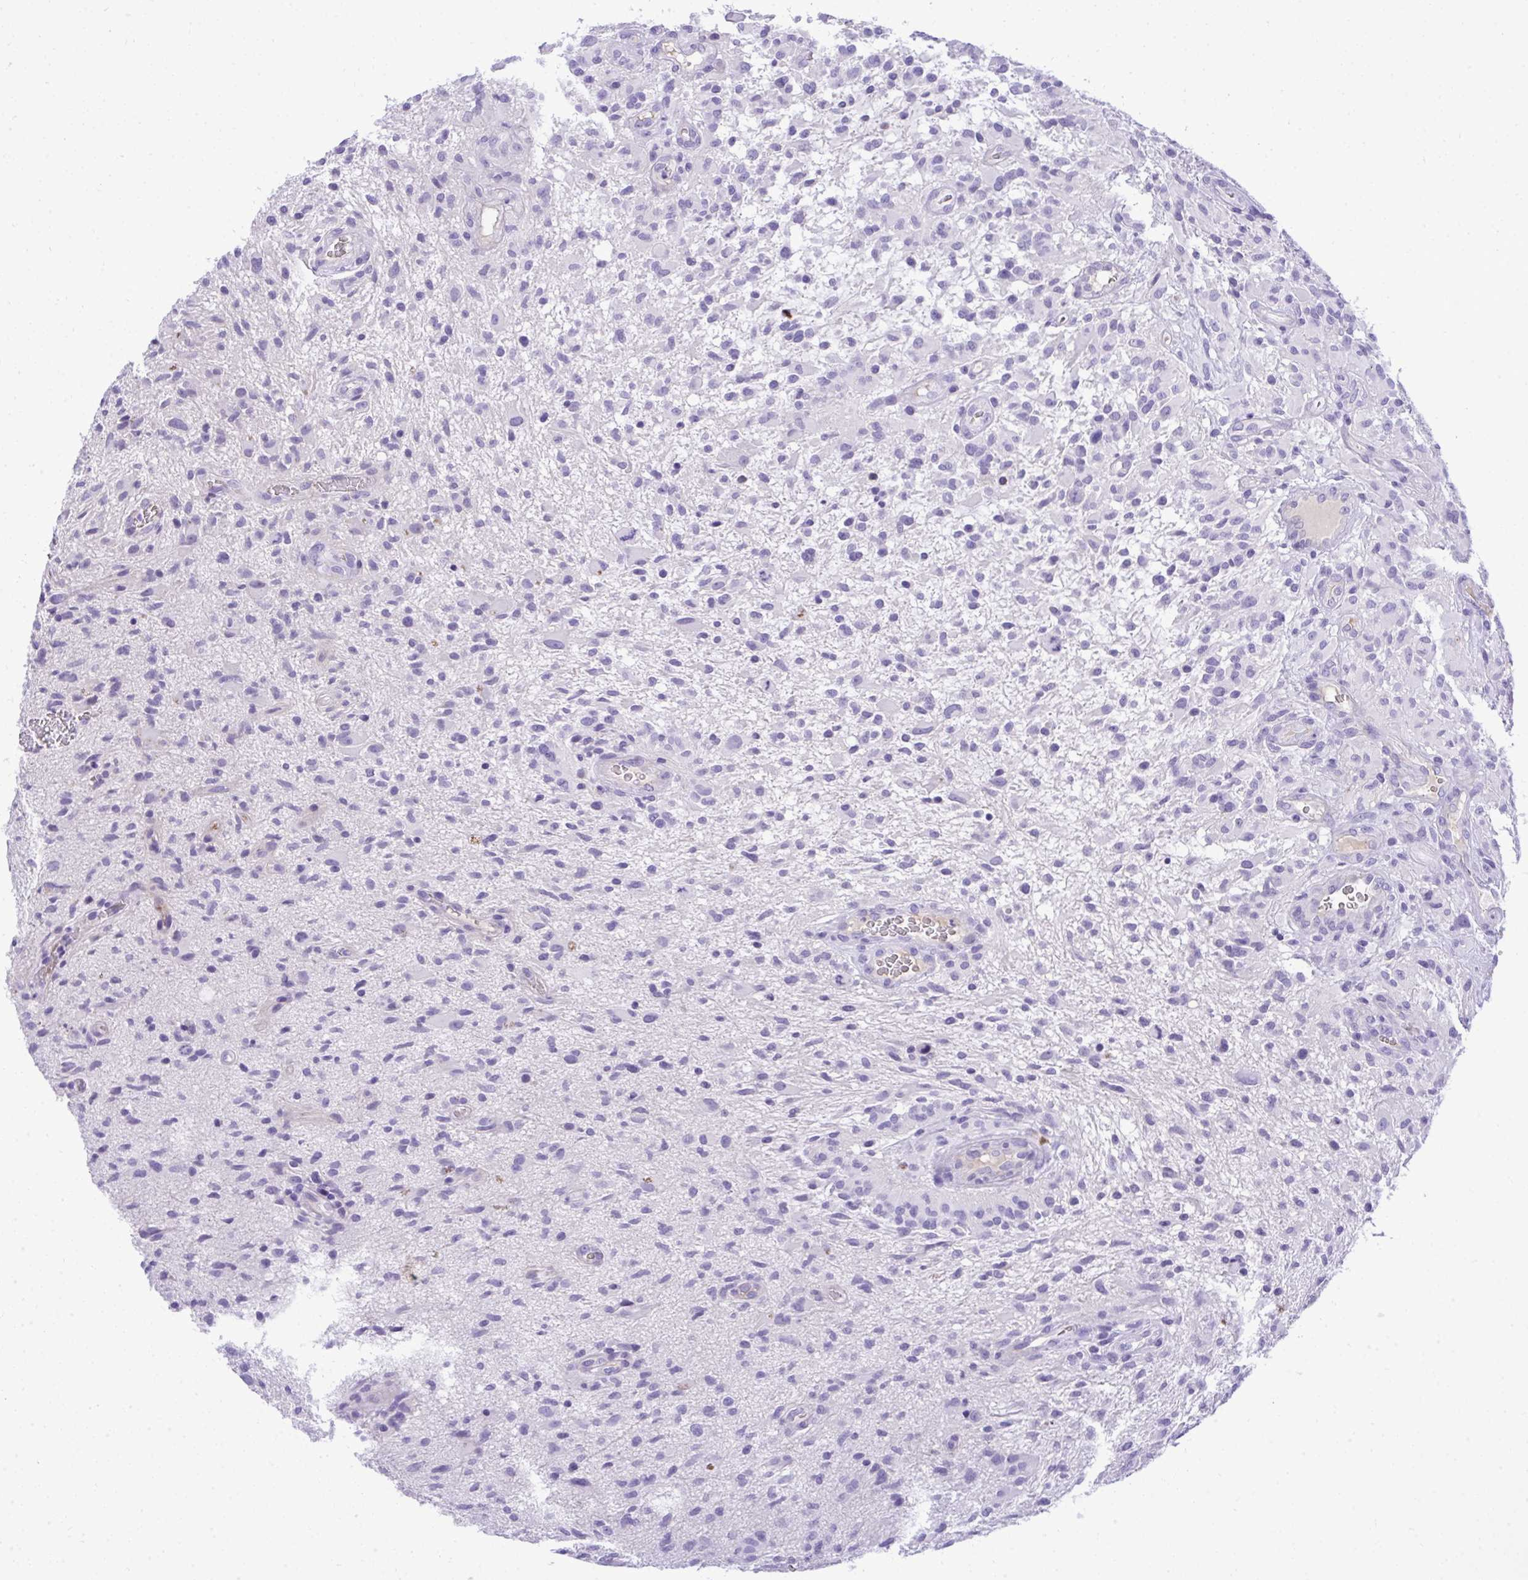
{"staining": {"intensity": "negative", "quantity": "none", "location": "none"}, "tissue": "glioma", "cell_type": "Tumor cells", "image_type": "cancer", "snomed": [{"axis": "morphology", "description": "Glioma, malignant, High grade"}, {"axis": "topography", "description": "Brain"}], "caption": "An image of human malignant glioma (high-grade) is negative for staining in tumor cells.", "gene": "ST6GALNAC3", "patient": {"sex": "male", "age": 71}}